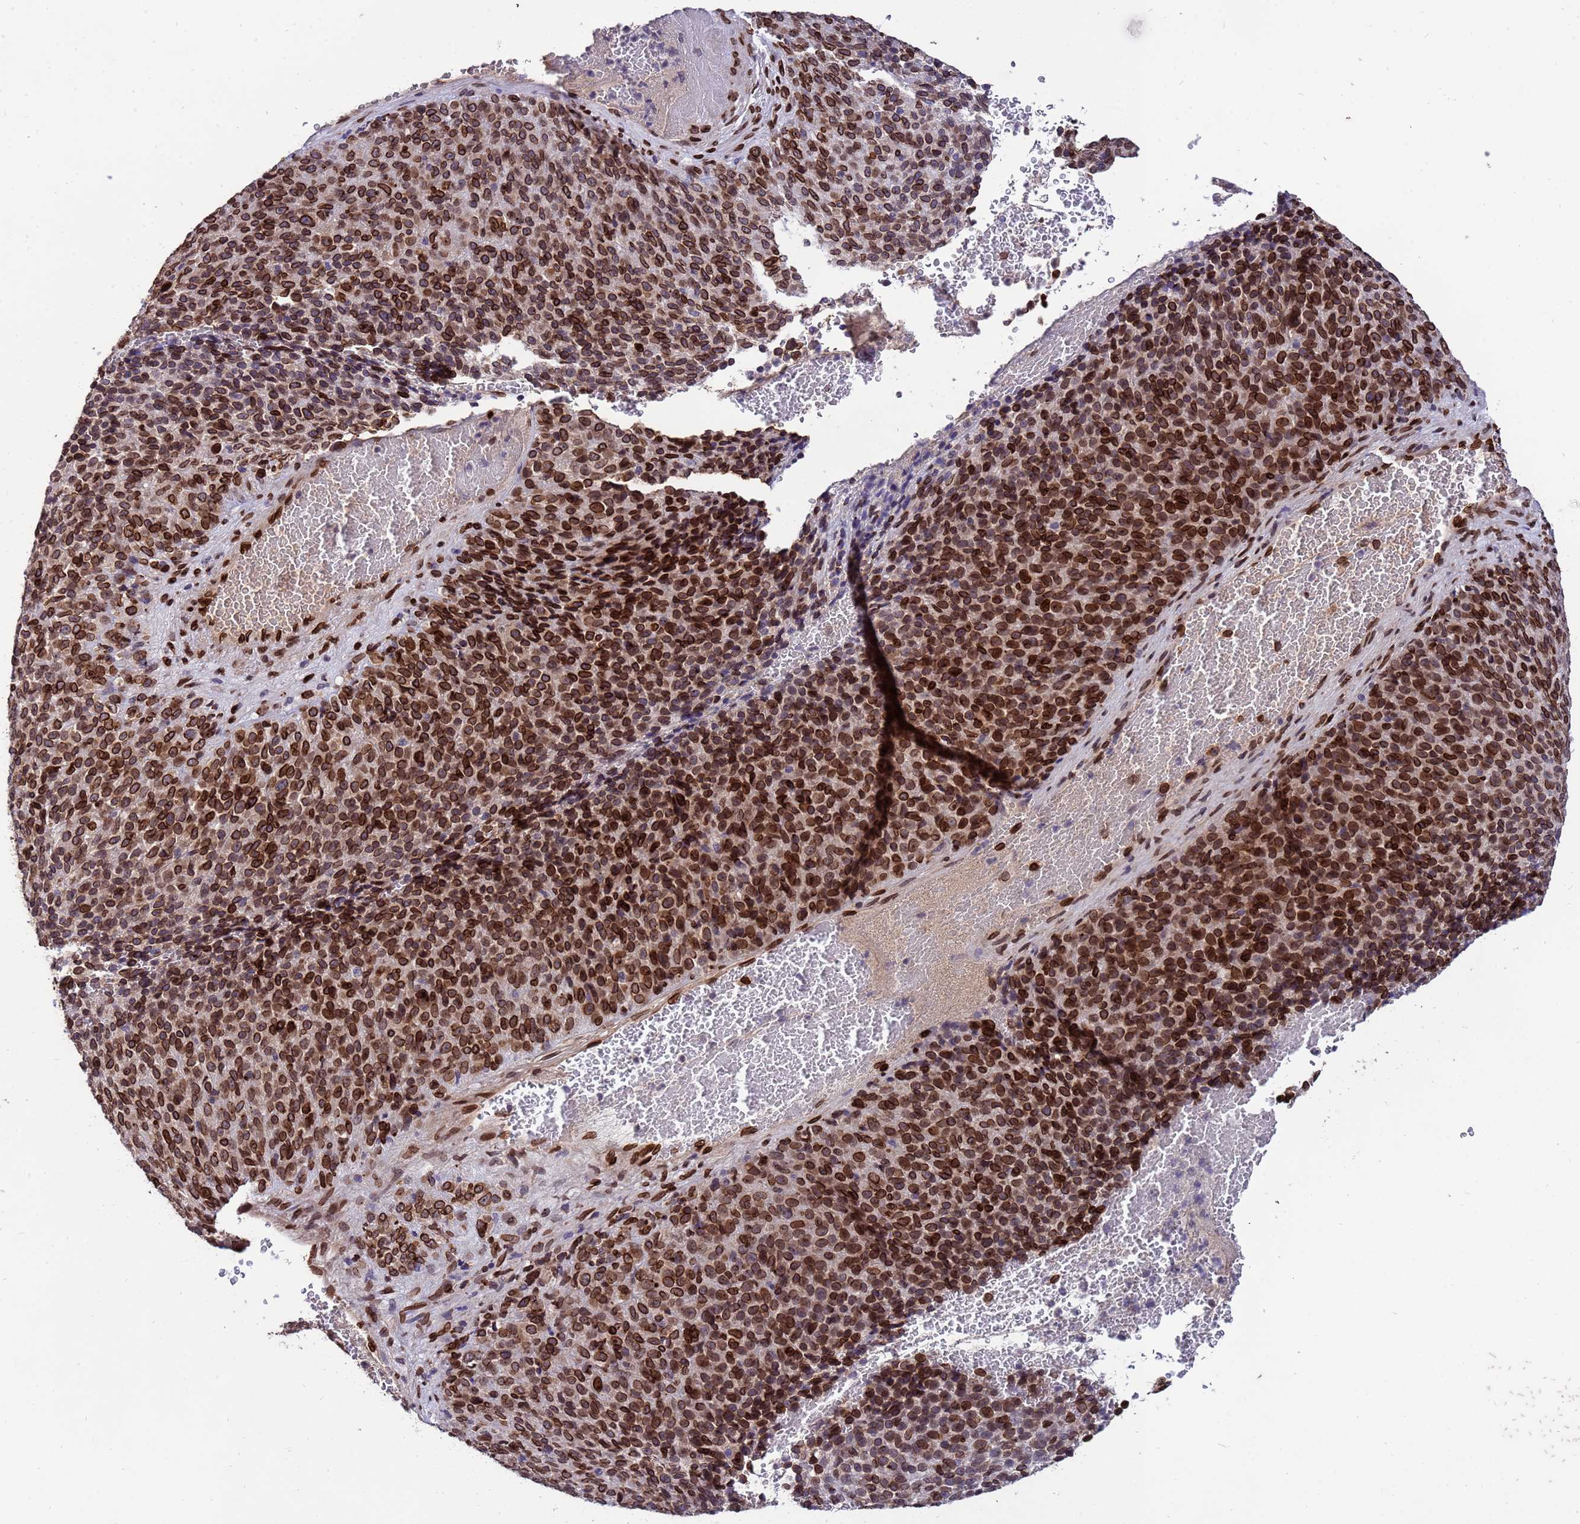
{"staining": {"intensity": "strong", "quantity": ">75%", "location": "cytoplasmic/membranous,nuclear"}, "tissue": "melanoma", "cell_type": "Tumor cells", "image_type": "cancer", "snomed": [{"axis": "morphology", "description": "Malignant melanoma, Metastatic site"}, {"axis": "topography", "description": "Brain"}], "caption": "Tumor cells show high levels of strong cytoplasmic/membranous and nuclear expression in approximately >75% of cells in human malignant melanoma (metastatic site). (DAB IHC, brown staining for protein, blue staining for nuclei).", "gene": "GPR135", "patient": {"sex": "female", "age": 56}}